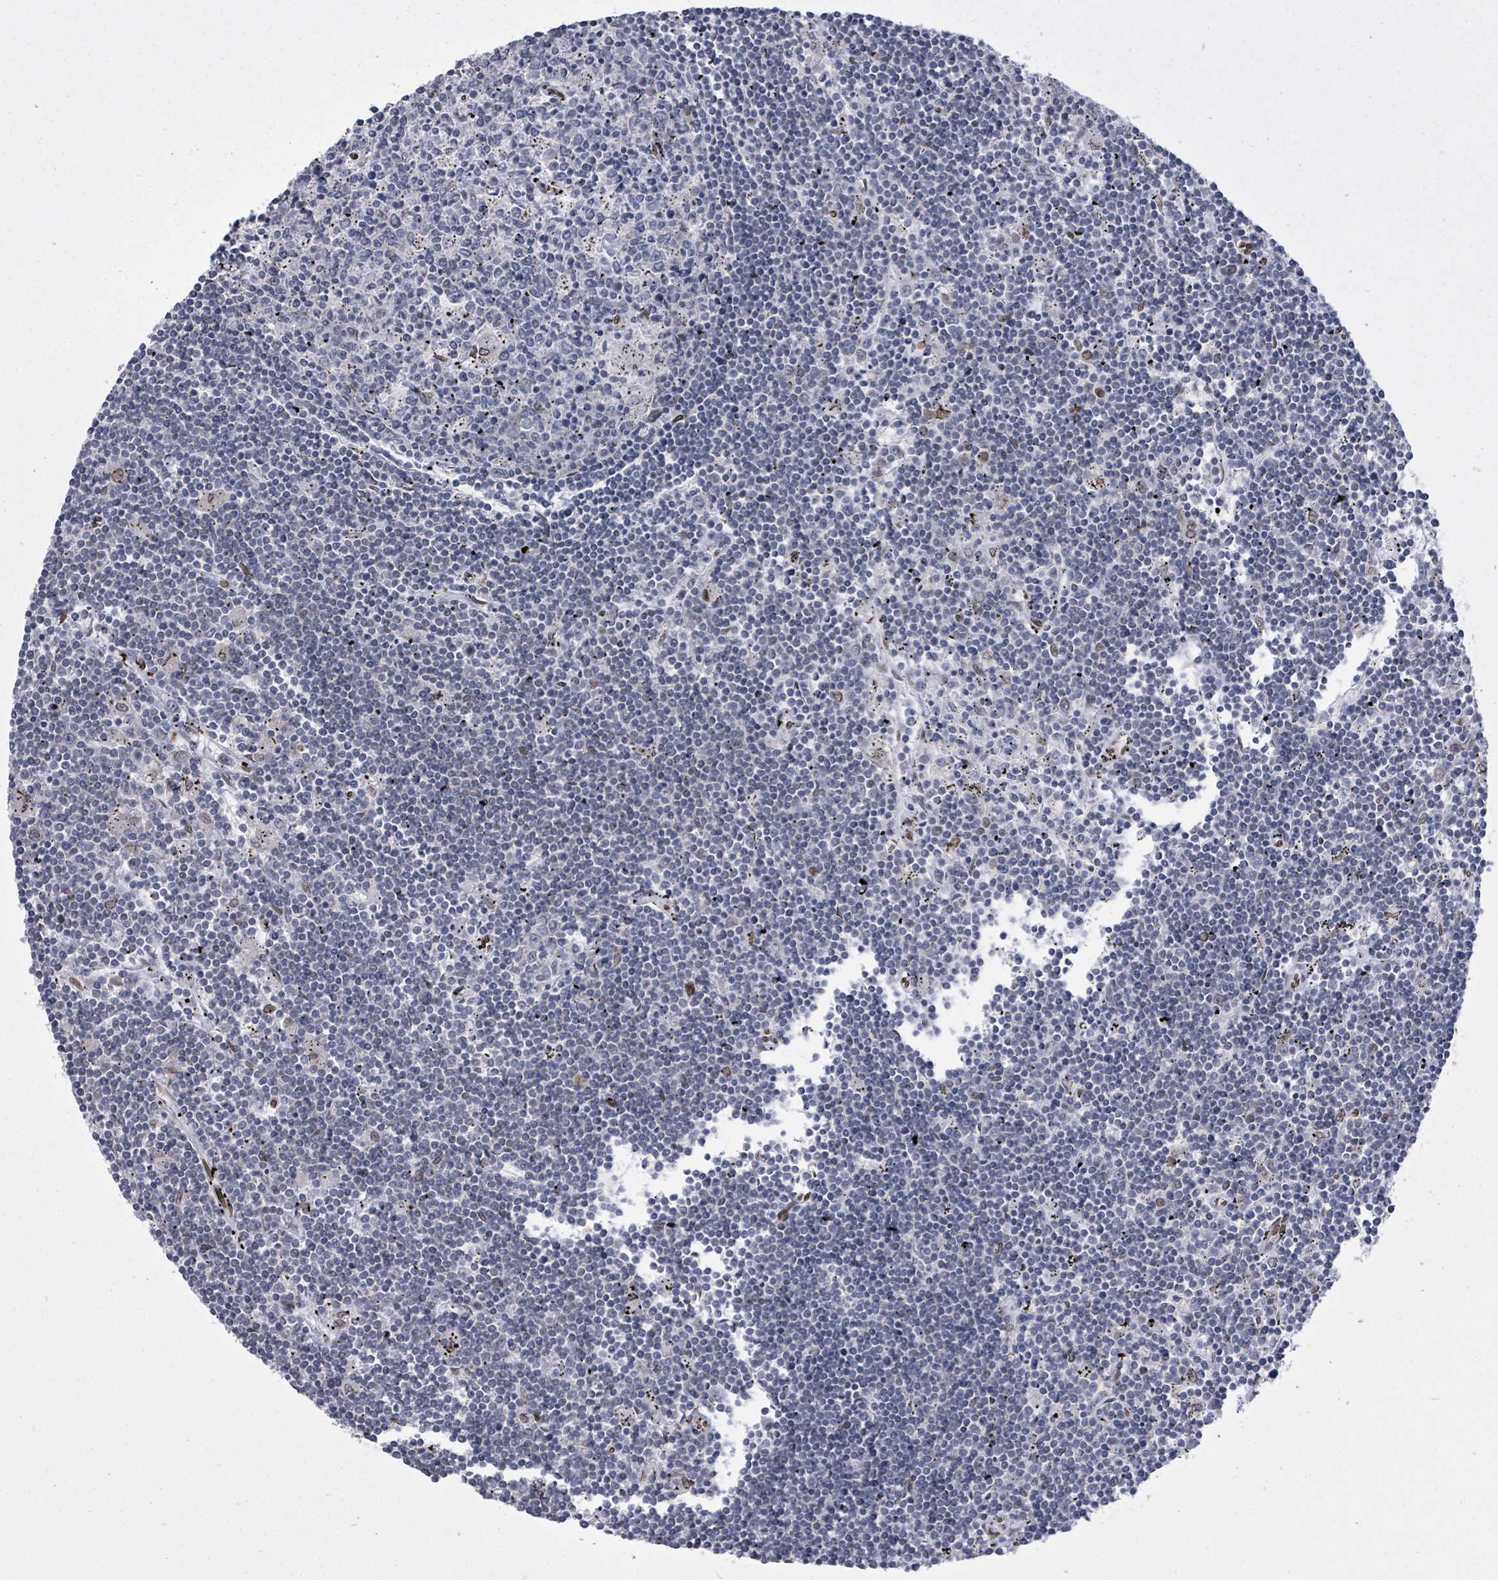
{"staining": {"intensity": "negative", "quantity": "none", "location": "none"}, "tissue": "lymphoma", "cell_type": "Tumor cells", "image_type": "cancer", "snomed": [{"axis": "morphology", "description": "Malignant lymphoma, non-Hodgkin's type, Low grade"}, {"axis": "topography", "description": "Spleen"}], "caption": "This micrograph is of low-grade malignant lymphoma, non-Hodgkin's type stained with immunohistochemistry (IHC) to label a protein in brown with the nuclei are counter-stained blue. There is no staining in tumor cells. Brightfield microscopy of immunohistochemistry stained with DAB (3,3'-diaminobenzidine) (brown) and hematoxylin (blue), captured at high magnification.", "gene": "ARFGAP1", "patient": {"sex": "male", "age": 76}}